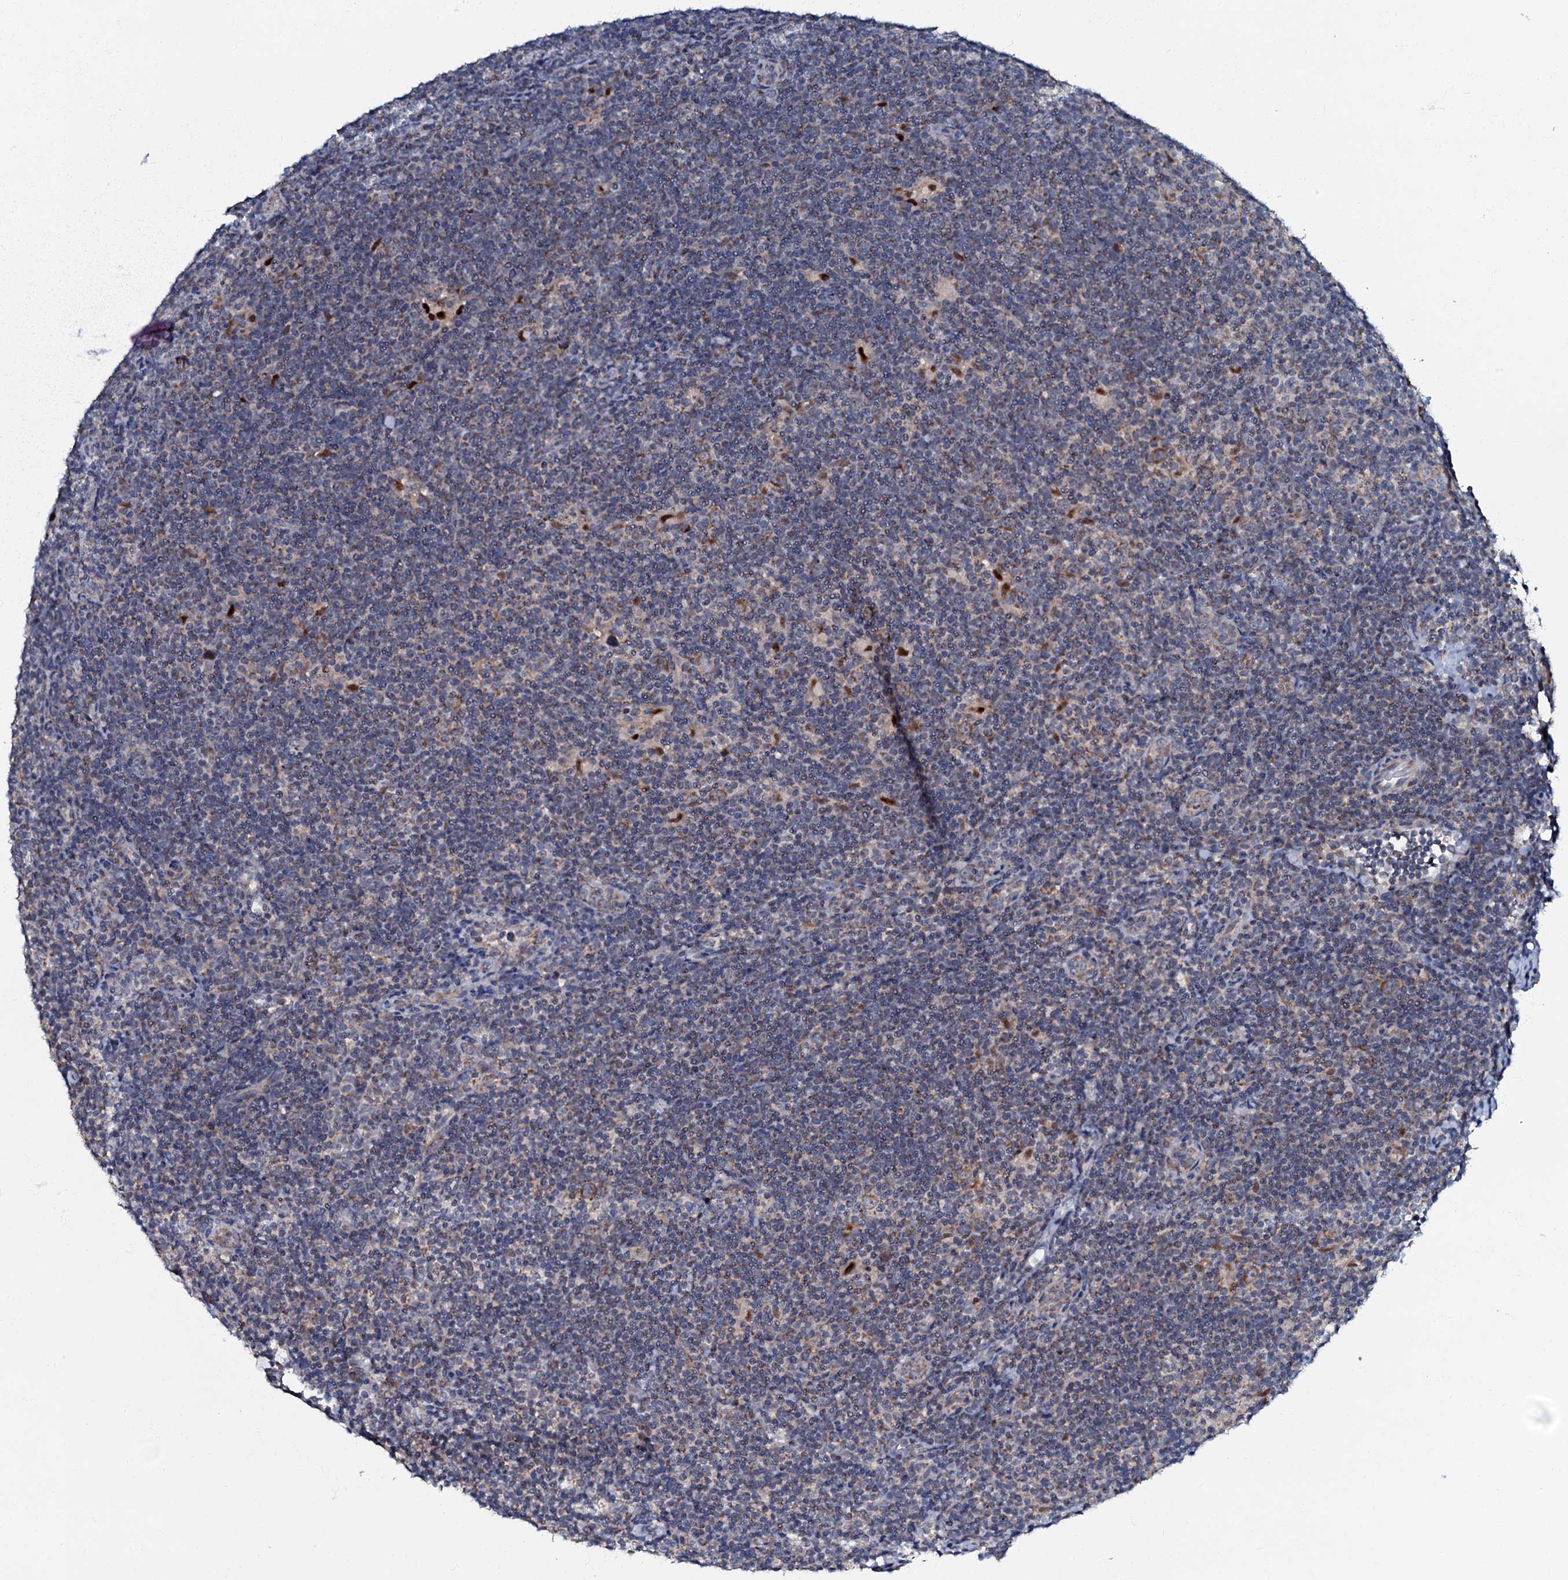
{"staining": {"intensity": "weak", "quantity": "25%-75%", "location": "cytoplasmic/membranous"}, "tissue": "lymphoma", "cell_type": "Tumor cells", "image_type": "cancer", "snomed": [{"axis": "morphology", "description": "Hodgkin's disease, NOS"}, {"axis": "topography", "description": "Lymph node"}], "caption": "Immunohistochemistry of human Hodgkin's disease reveals low levels of weak cytoplasmic/membranous positivity in about 25%-75% of tumor cells.", "gene": "MRPL51", "patient": {"sex": "female", "age": 57}}